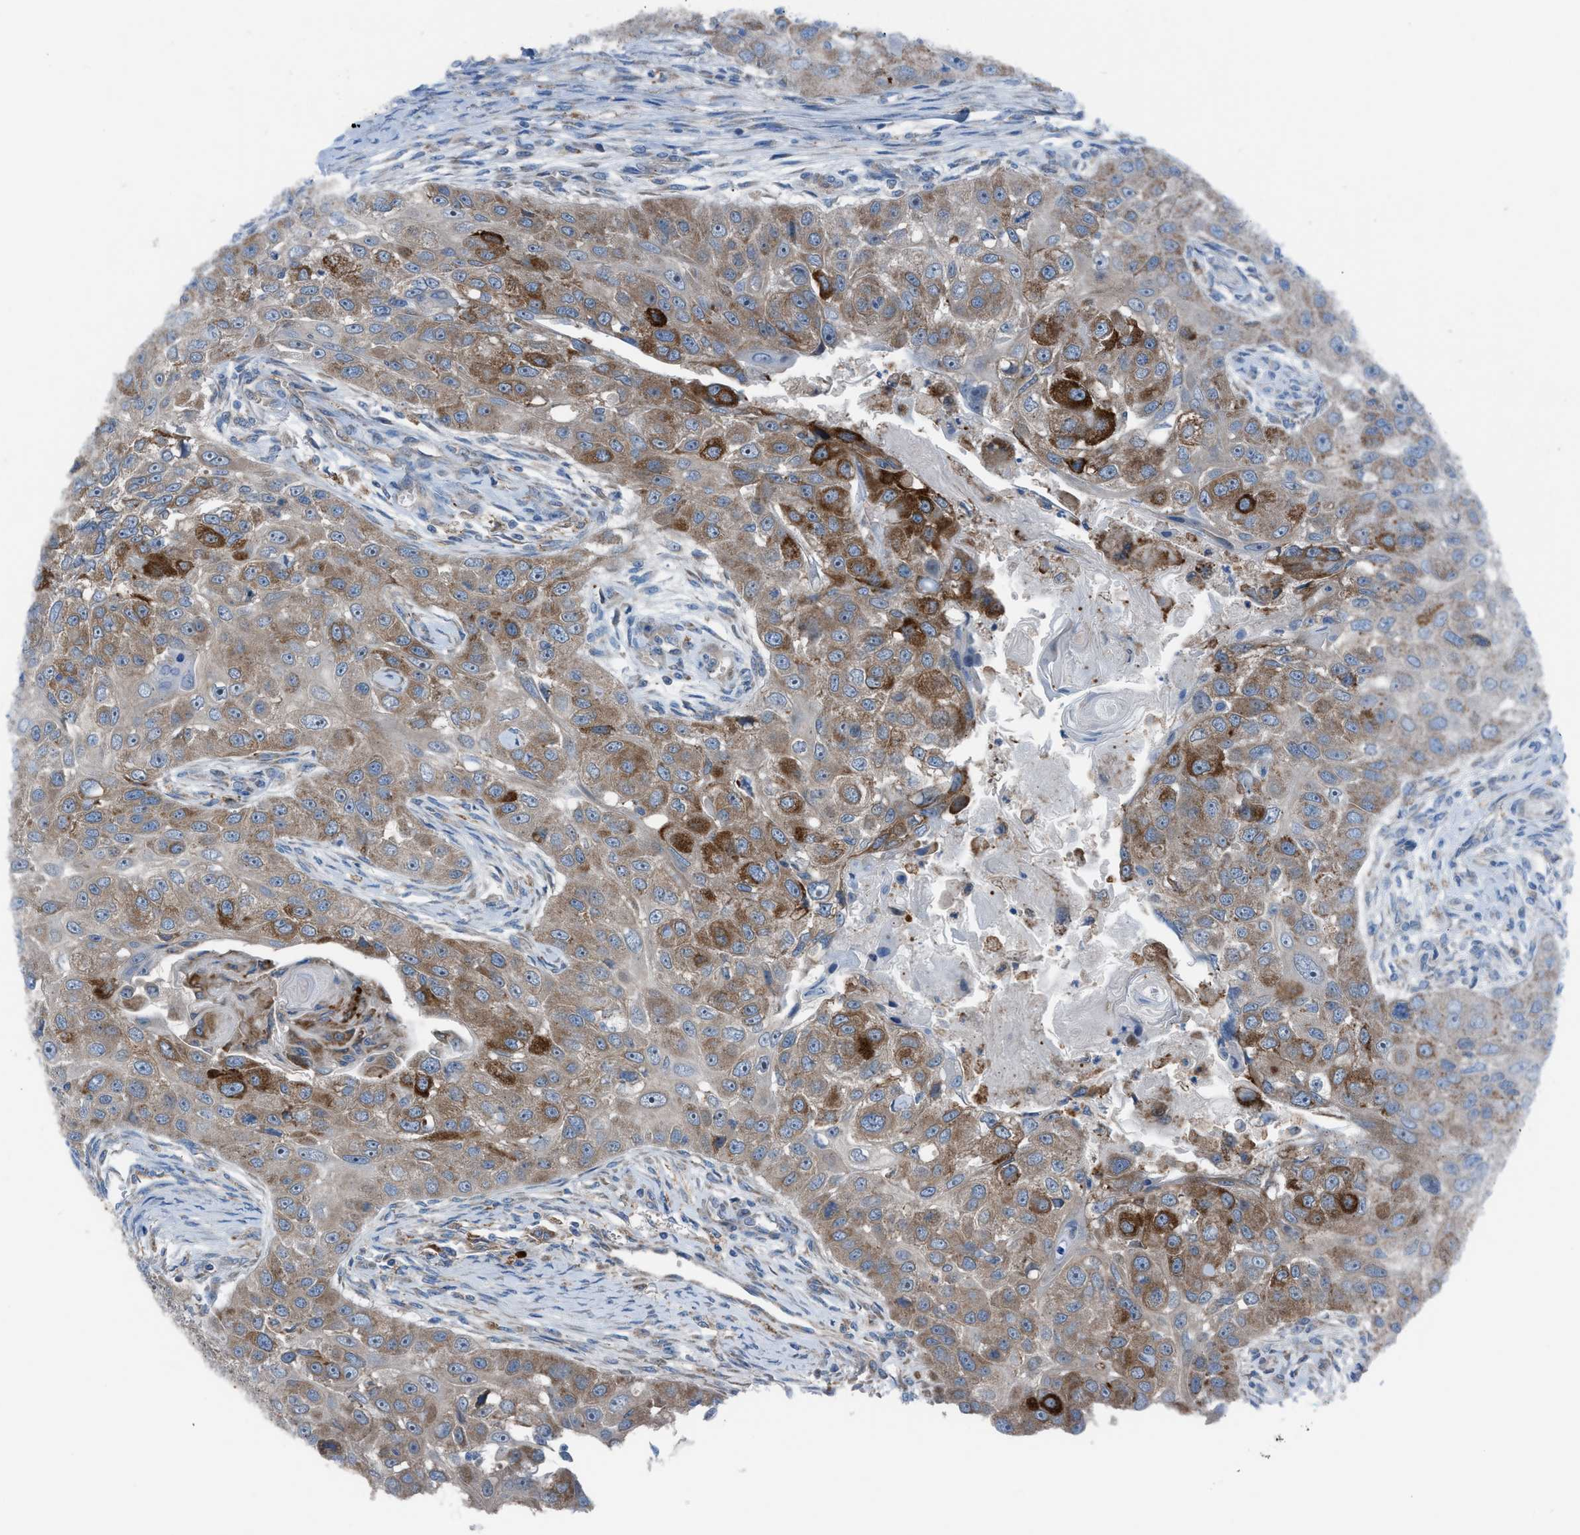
{"staining": {"intensity": "strong", "quantity": "<25%", "location": "cytoplasmic/membranous"}, "tissue": "head and neck cancer", "cell_type": "Tumor cells", "image_type": "cancer", "snomed": [{"axis": "morphology", "description": "Normal tissue, NOS"}, {"axis": "morphology", "description": "Squamous cell carcinoma, NOS"}, {"axis": "topography", "description": "Skeletal muscle"}, {"axis": "topography", "description": "Head-Neck"}], "caption": "This micrograph shows IHC staining of squamous cell carcinoma (head and neck), with medium strong cytoplasmic/membranous expression in about <25% of tumor cells.", "gene": "HEG1", "patient": {"sex": "male", "age": 51}}